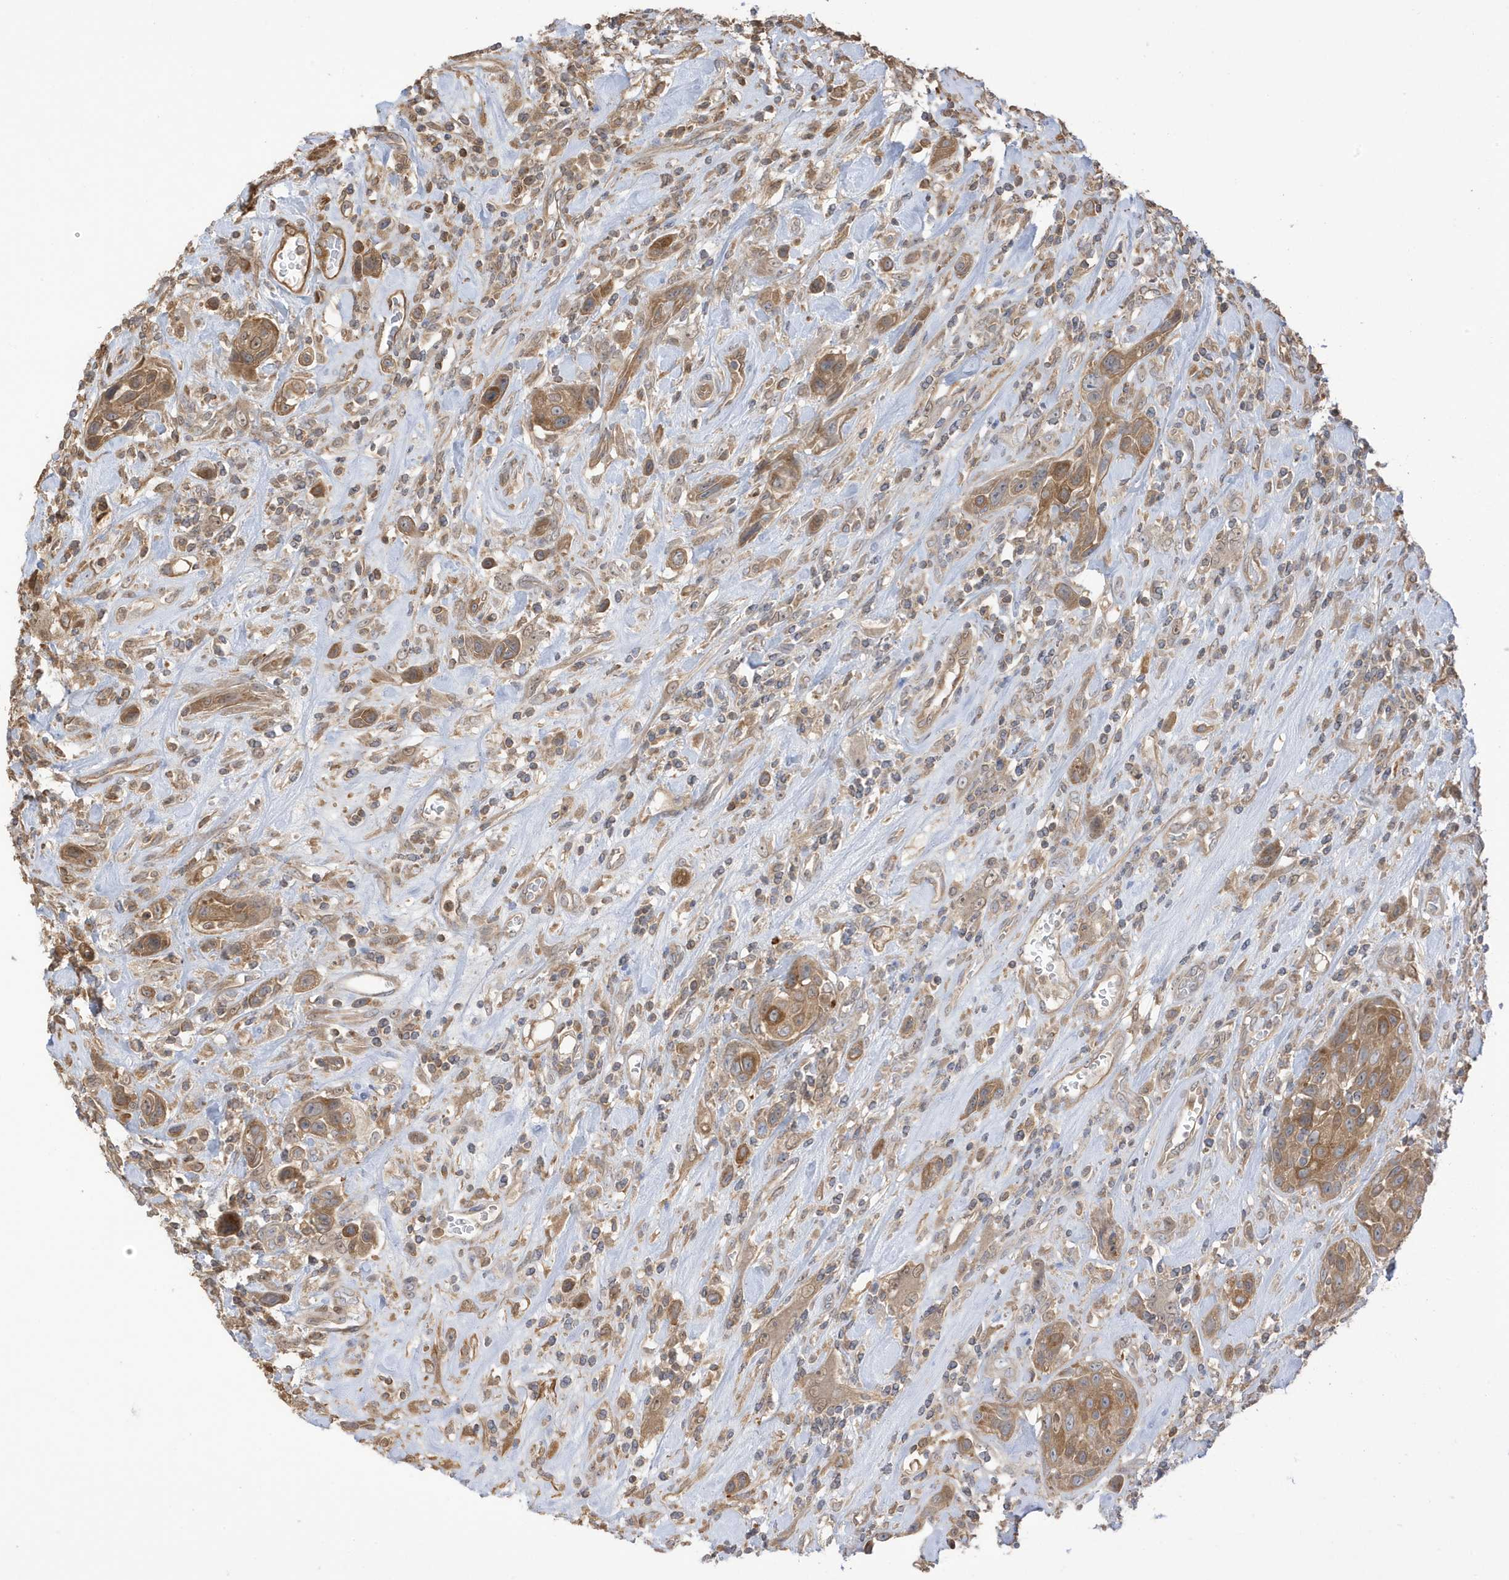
{"staining": {"intensity": "moderate", "quantity": ">75%", "location": "cytoplasmic/membranous"}, "tissue": "urothelial cancer", "cell_type": "Tumor cells", "image_type": "cancer", "snomed": [{"axis": "morphology", "description": "Urothelial carcinoma, High grade"}, {"axis": "topography", "description": "Urinary bladder"}], "caption": "A brown stain labels moderate cytoplasmic/membranous positivity of a protein in human urothelial carcinoma (high-grade) tumor cells.", "gene": "AZI2", "patient": {"sex": "male", "age": 50}}